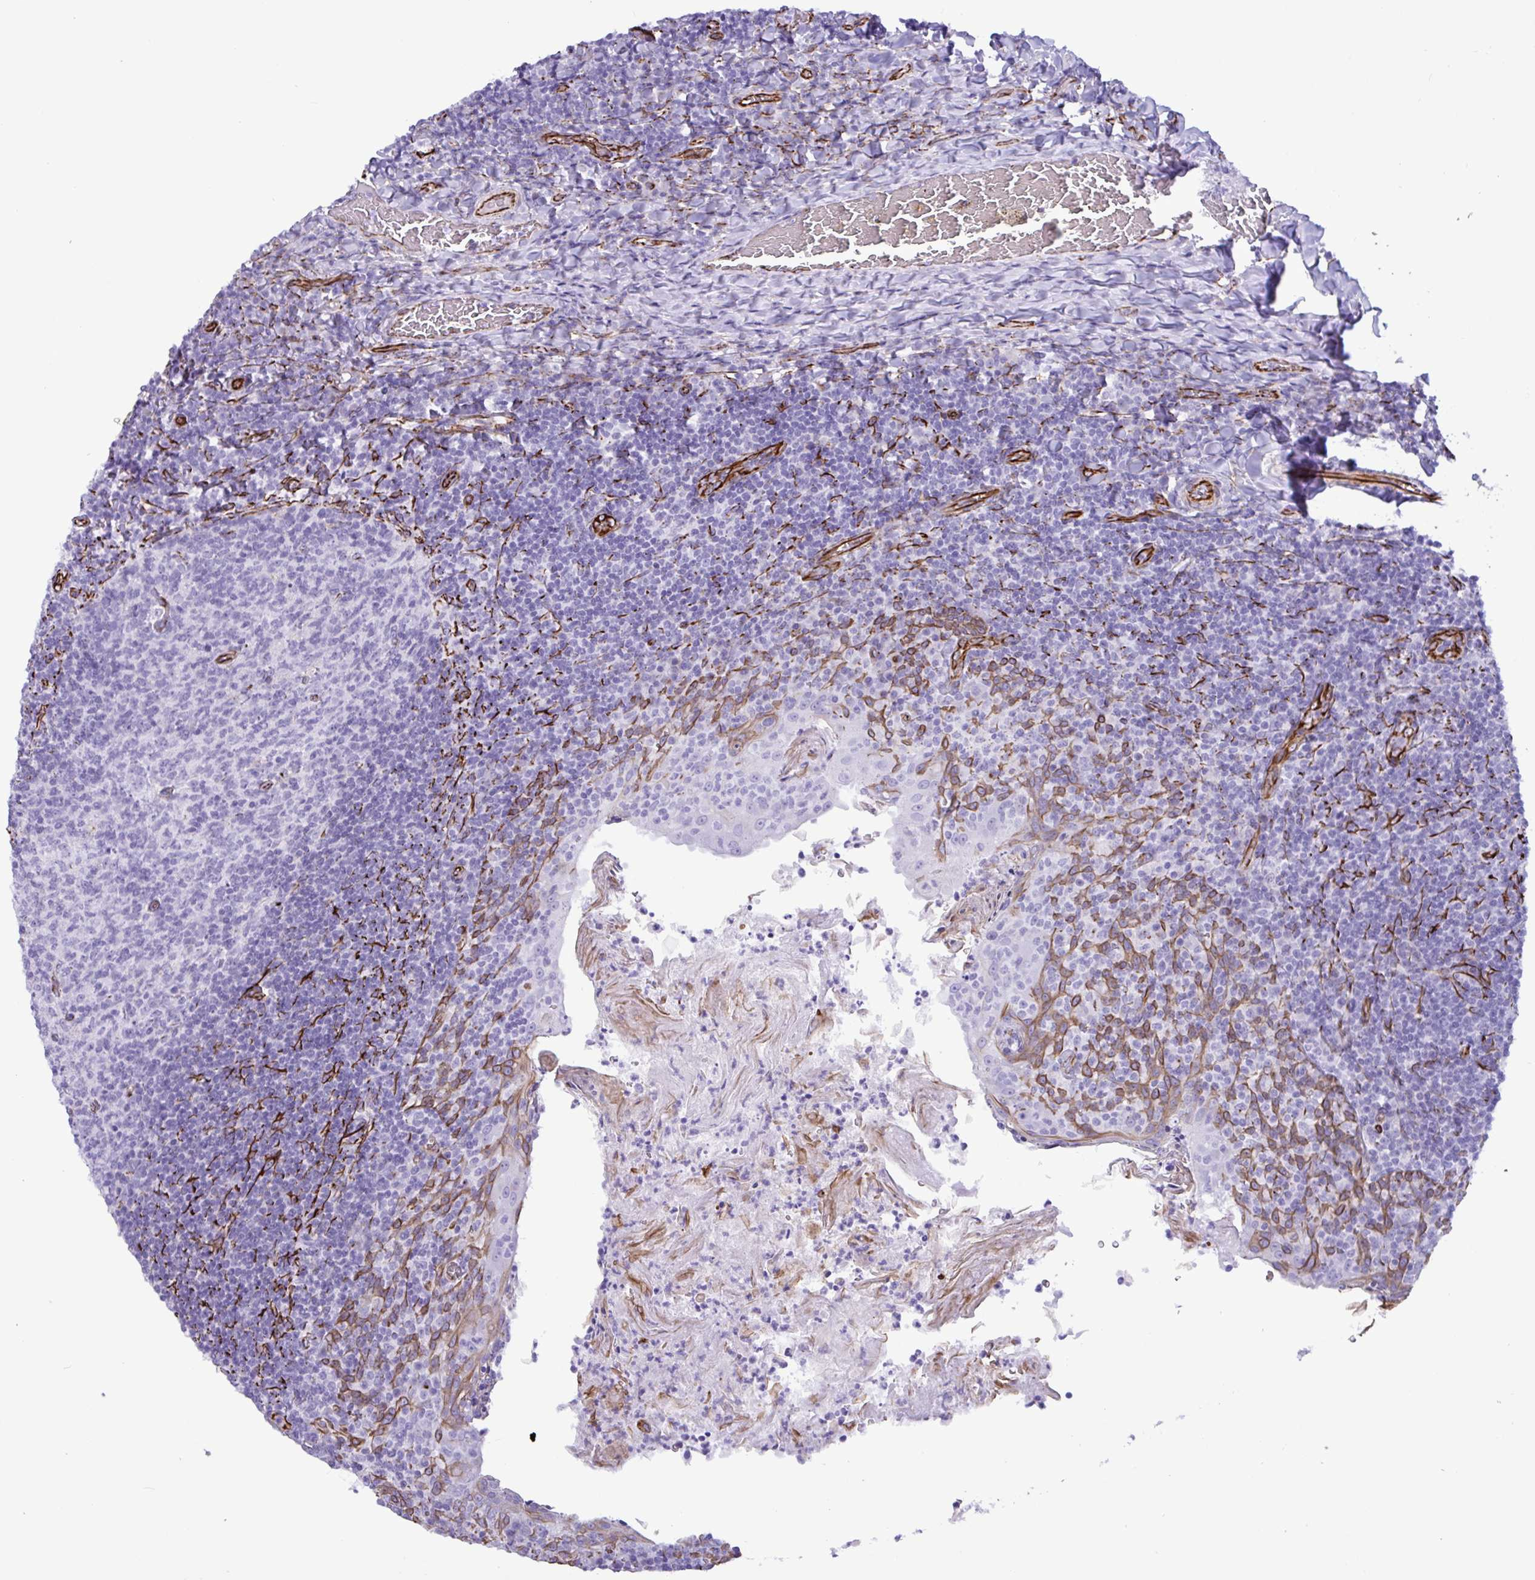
{"staining": {"intensity": "negative", "quantity": "none", "location": "none"}, "tissue": "tonsil", "cell_type": "Germinal center cells", "image_type": "normal", "snomed": [{"axis": "morphology", "description": "Normal tissue, NOS"}, {"axis": "topography", "description": "Tonsil"}], "caption": "Immunohistochemistry (IHC) of unremarkable human tonsil displays no positivity in germinal center cells. (DAB (3,3'-diaminobenzidine) immunohistochemistry (IHC), high magnification).", "gene": "SMAD5", "patient": {"sex": "female", "age": 10}}